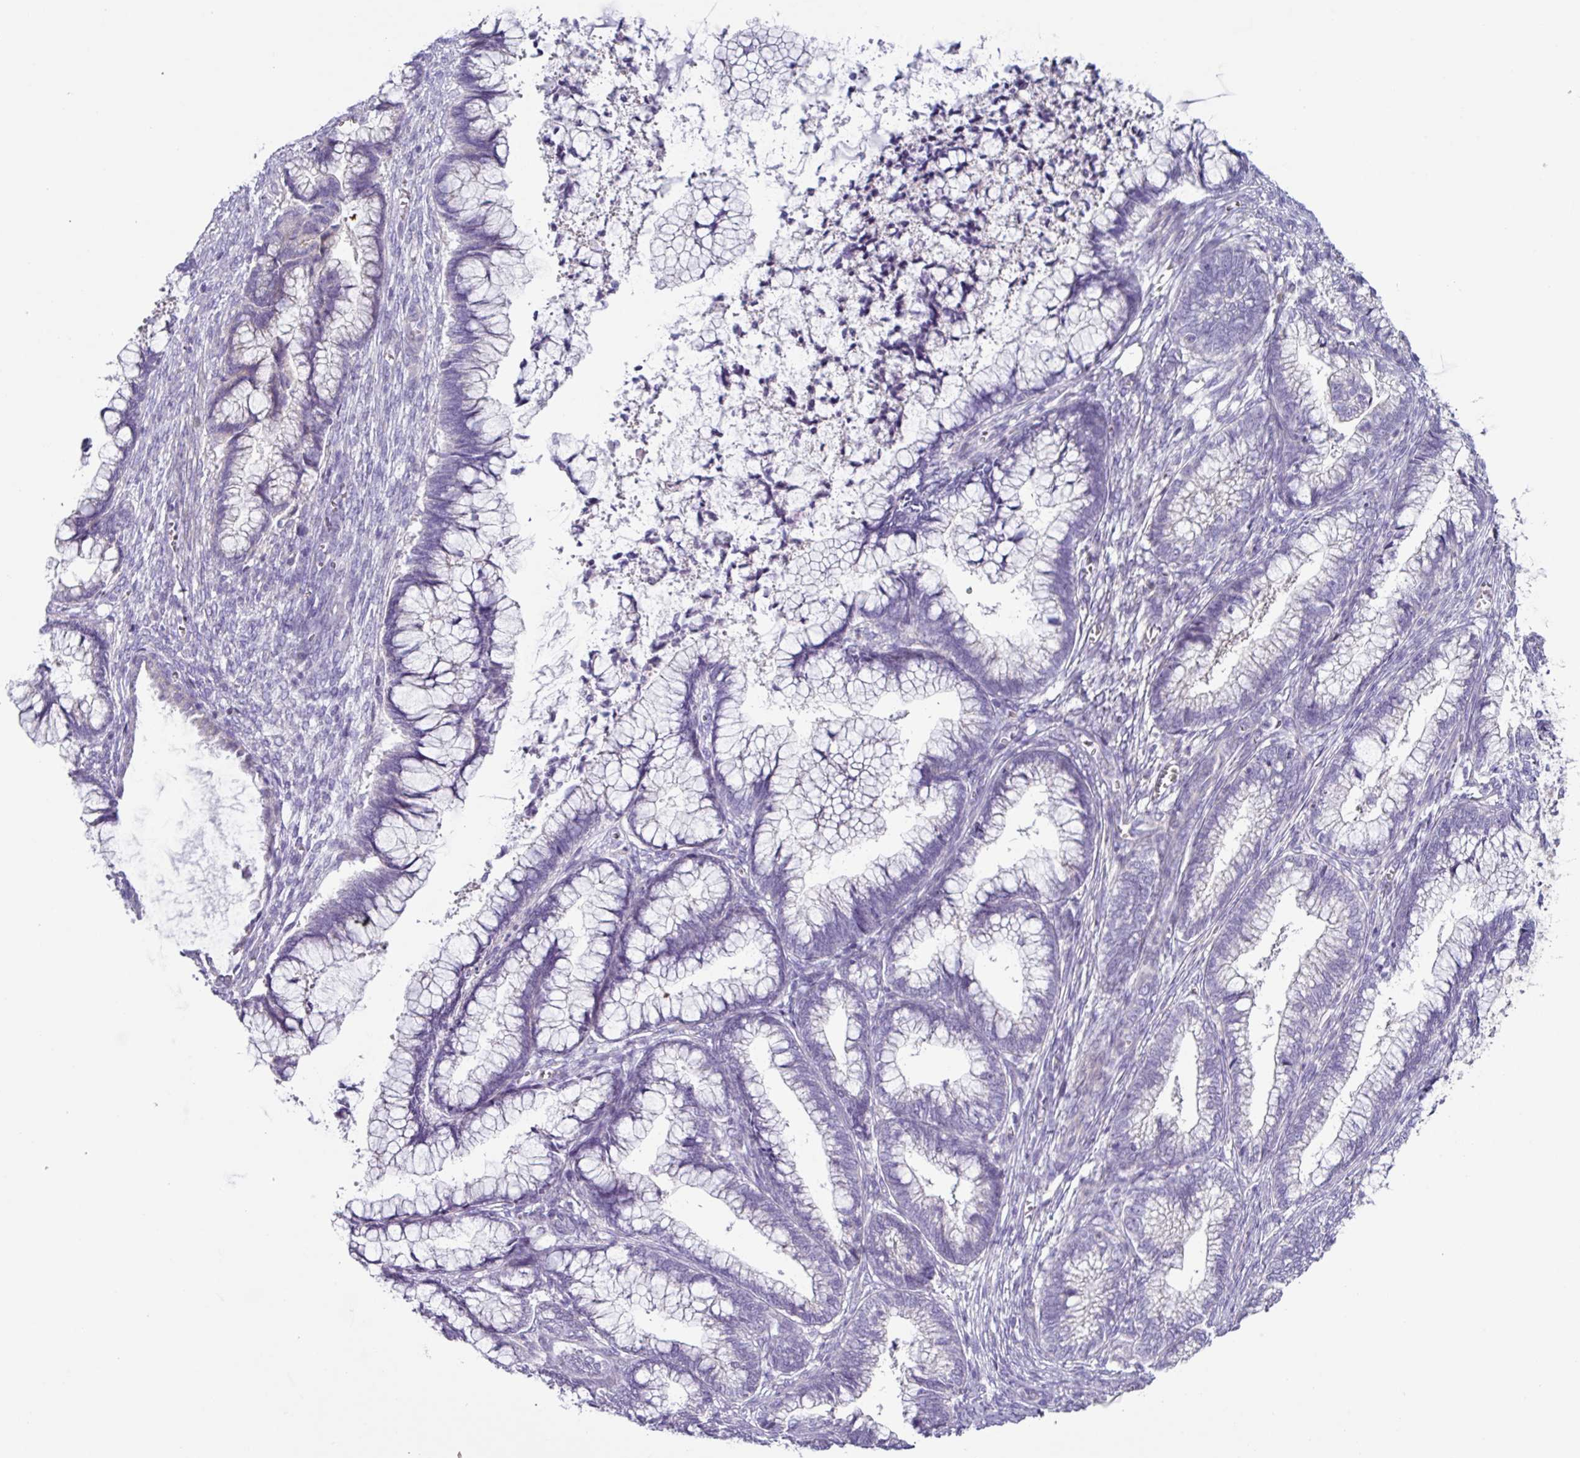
{"staining": {"intensity": "negative", "quantity": "none", "location": "none"}, "tissue": "cervical cancer", "cell_type": "Tumor cells", "image_type": "cancer", "snomed": [{"axis": "morphology", "description": "Adenocarcinoma, NOS"}, {"axis": "topography", "description": "Cervix"}], "caption": "Histopathology image shows no protein staining in tumor cells of adenocarcinoma (cervical) tissue.", "gene": "RGS16", "patient": {"sex": "female", "age": 44}}